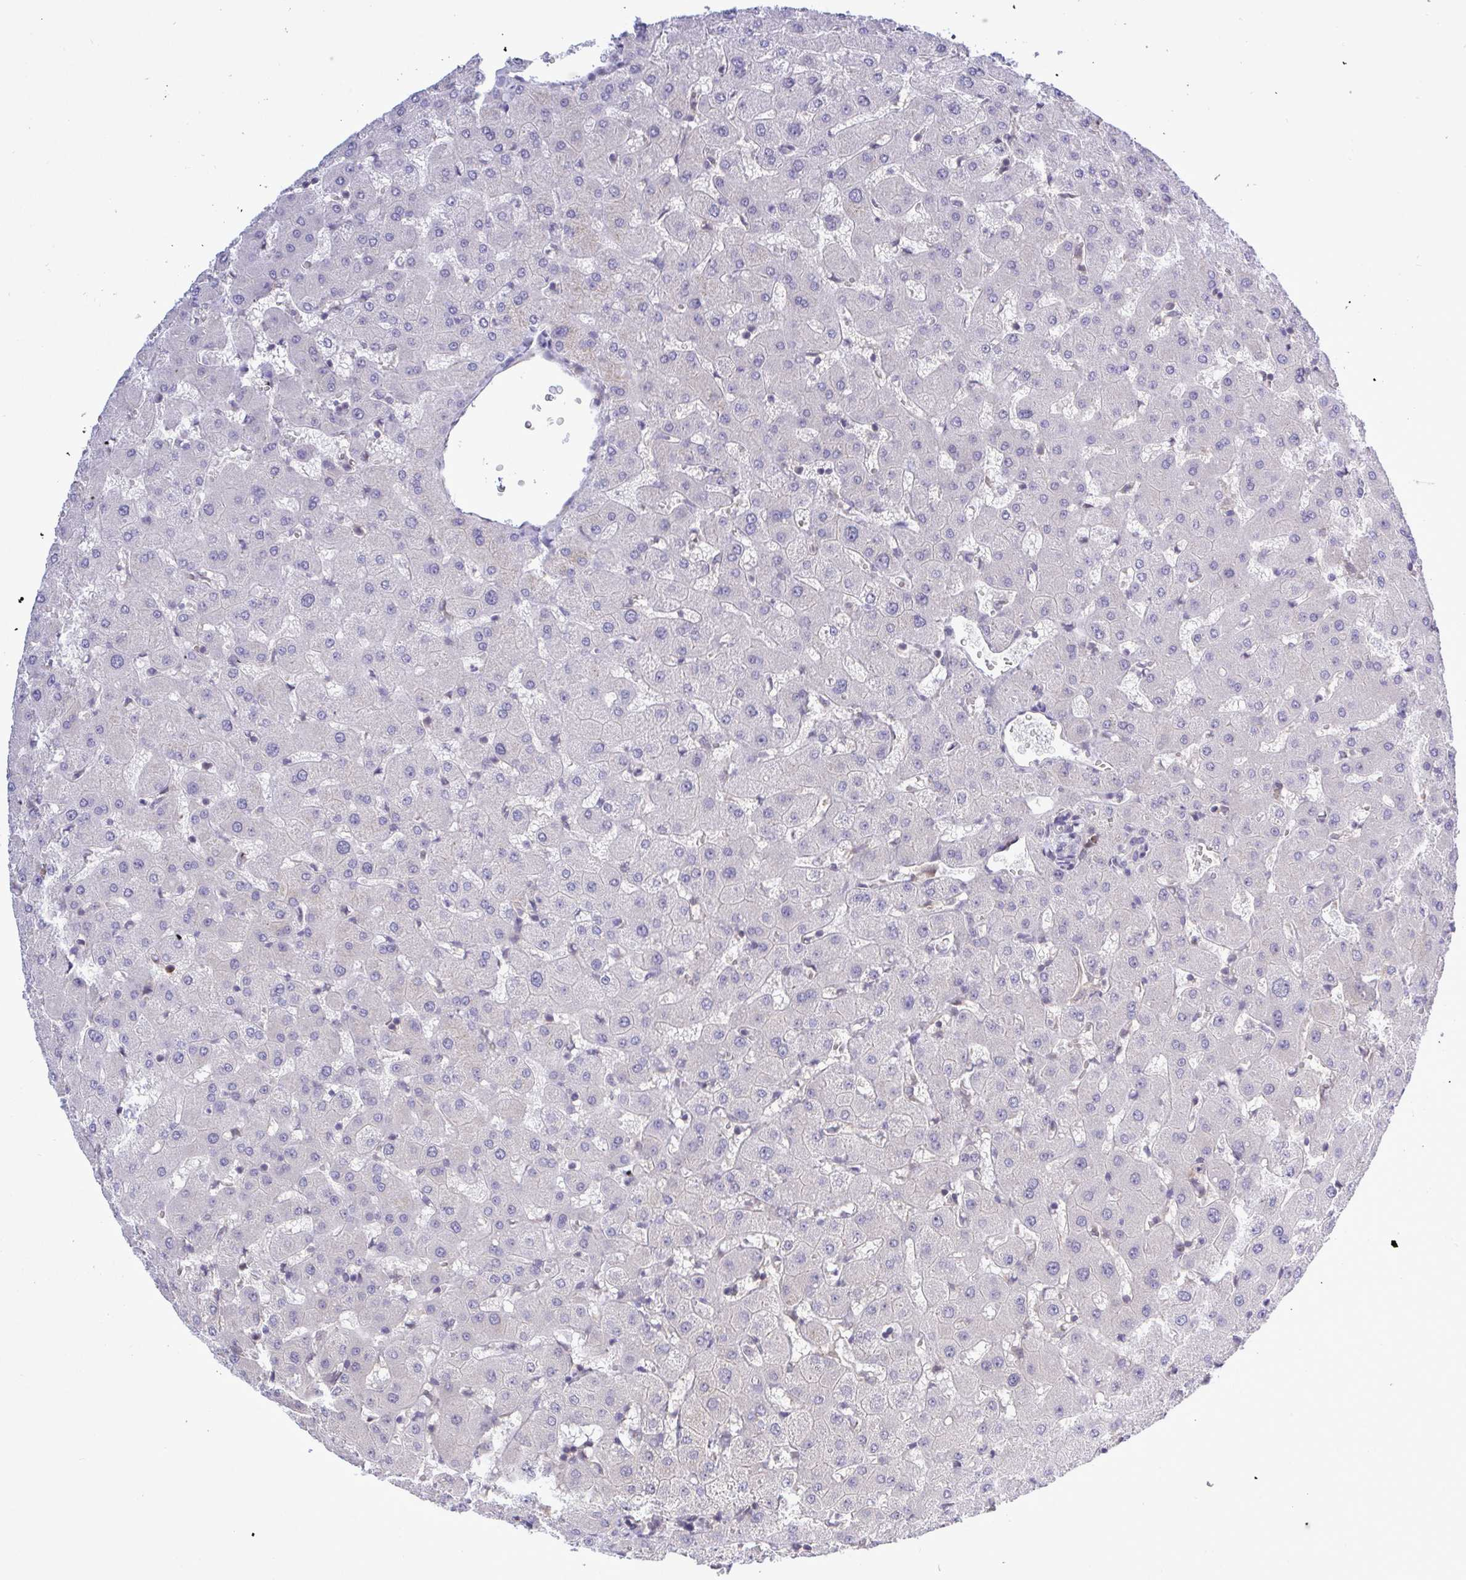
{"staining": {"intensity": "negative", "quantity": "none", "location": "none"}, "tissue": "liver", "cell_type": "Cholangiocytes", "image_type": "normal", "snomed": [{"axis": "morphology", "description": "Normal tissue, NOS"}, {"axis": "topography", "description": "Liver"}], "caption": "Immunohistochemistry (IHC) image of unremarkable liver stained for a protein (brown), which displays no positivity in cholangiocytes.", "gene": "ZNF444", "patient": {"sex": "female", "age": 63}}